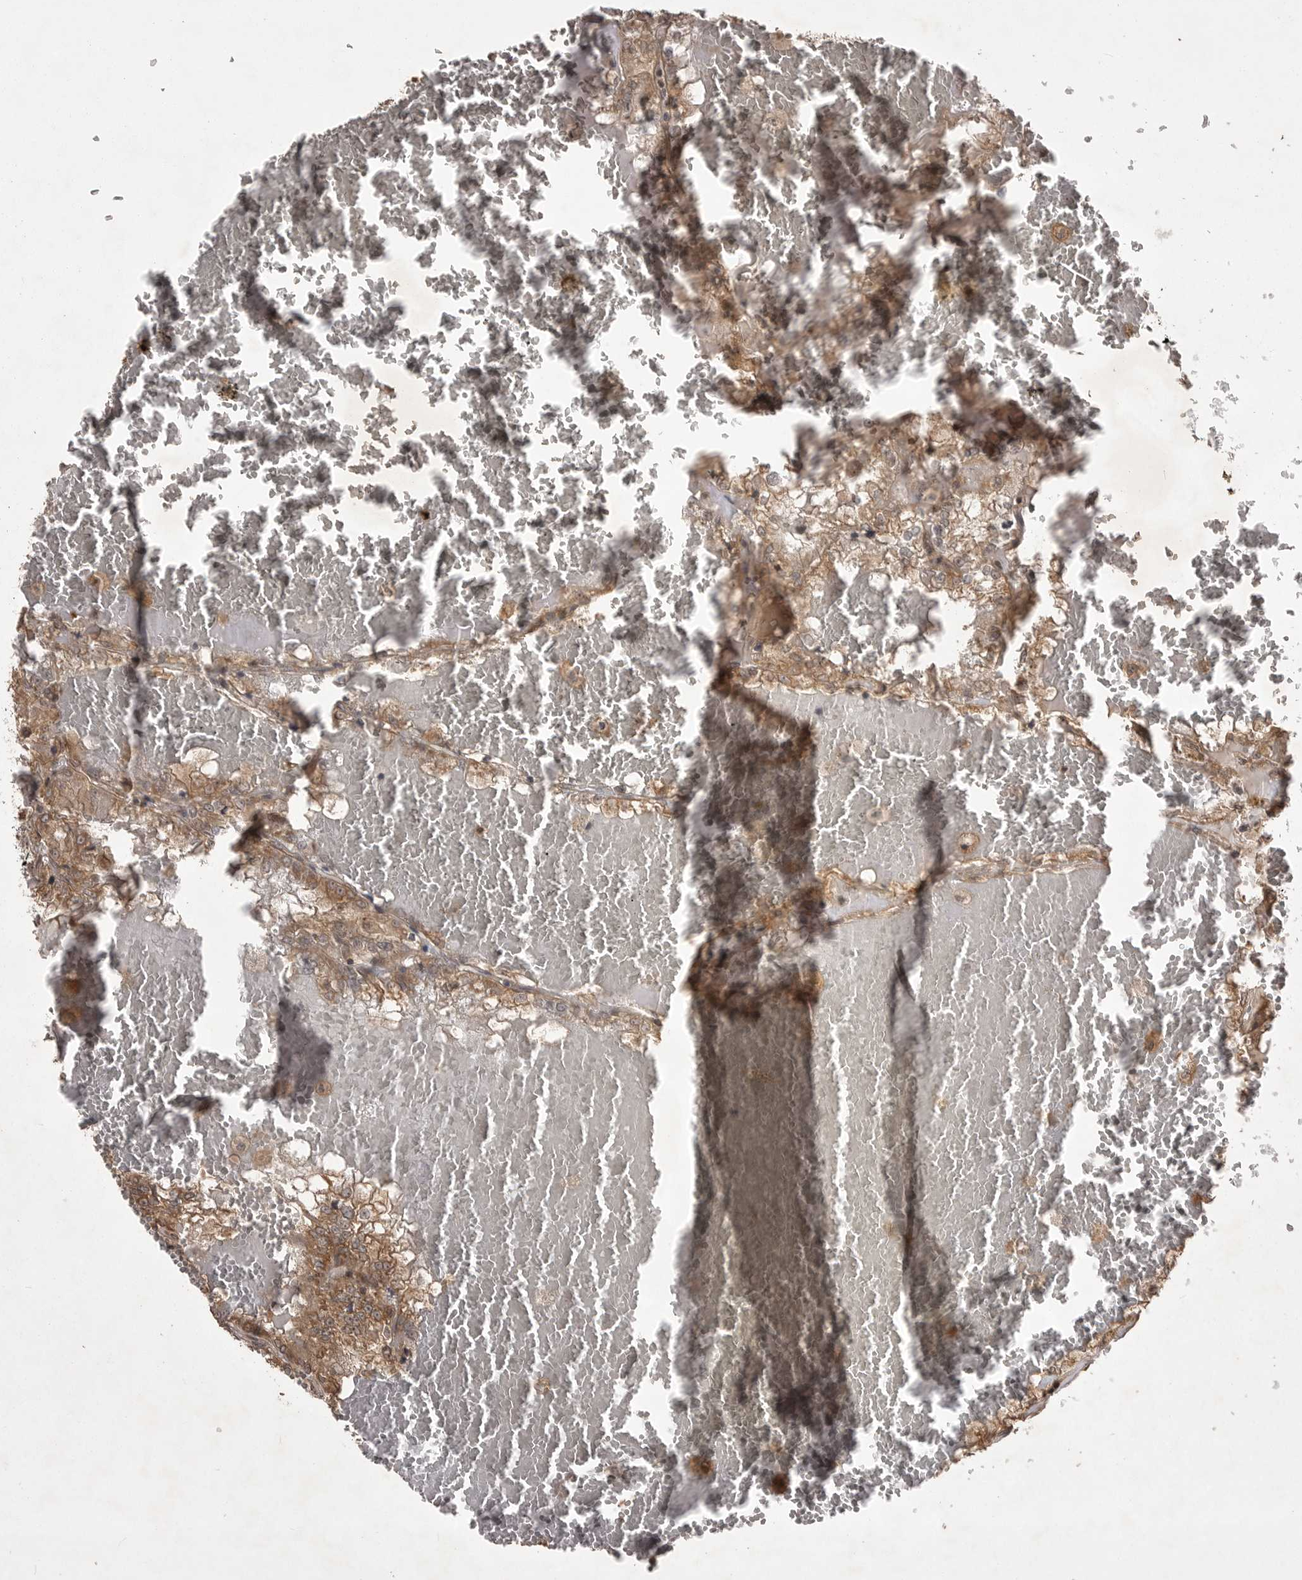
{"staining": {"intensity": "moderate", "quantity": ">75%", "location": "cytoplasmic/membranous"}, "tissue": "renal cancer", "cell_type": "Tumor cells", "image_type": "cancer", "snomed": [{"axis": "morphology", "description": "Adenocarcinoma, NOS"}, {"axis": "topography", "description": "Kidney"}], "caption": "Immunohistochemical staining of renal cancer (adenocarcinoma) demonstrates moderate cytoplasmic/membranous protein staining in approximately >75% of tumor cells.", "gene": "STK24", "patient": {"sex": "female", "age": 56}}